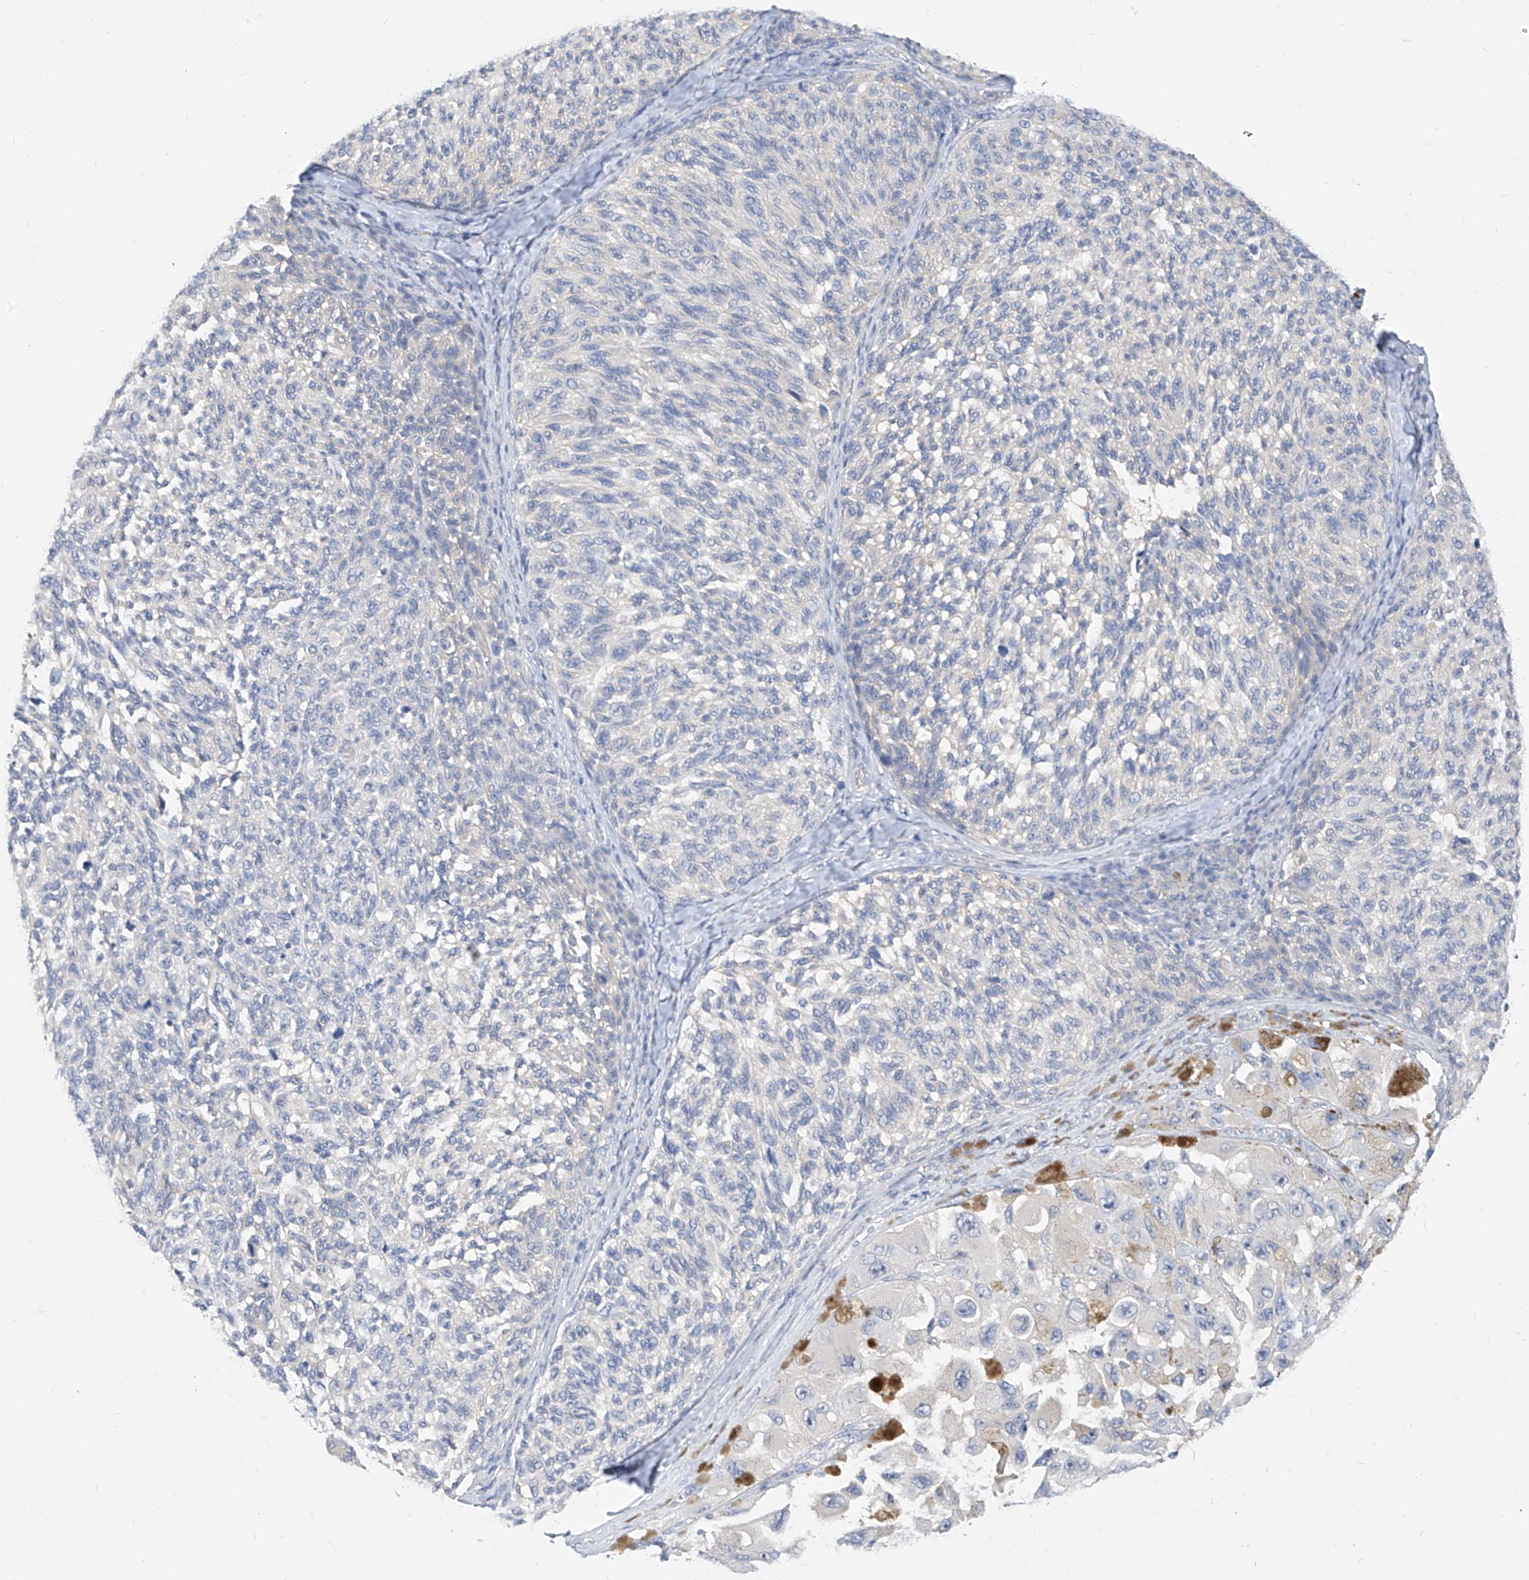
{"staining": {"intensity": "negative", "quantity": "none", "location": "none"}, "tissue": "melanoma", "cell_type": "Tumor cells", "image_type": "cancer", "snomed": [{"axis": "morphology", "description": "Malignant melanoma, NOS"}, {"axis": "topography", "description": "Skin"}], "caption": "Tumor cells show no significant positivity in melanoma. Nuclei are stained in blue.", "gene": "ZZEF1", "patient": {"sex": "female", "age": 73}}